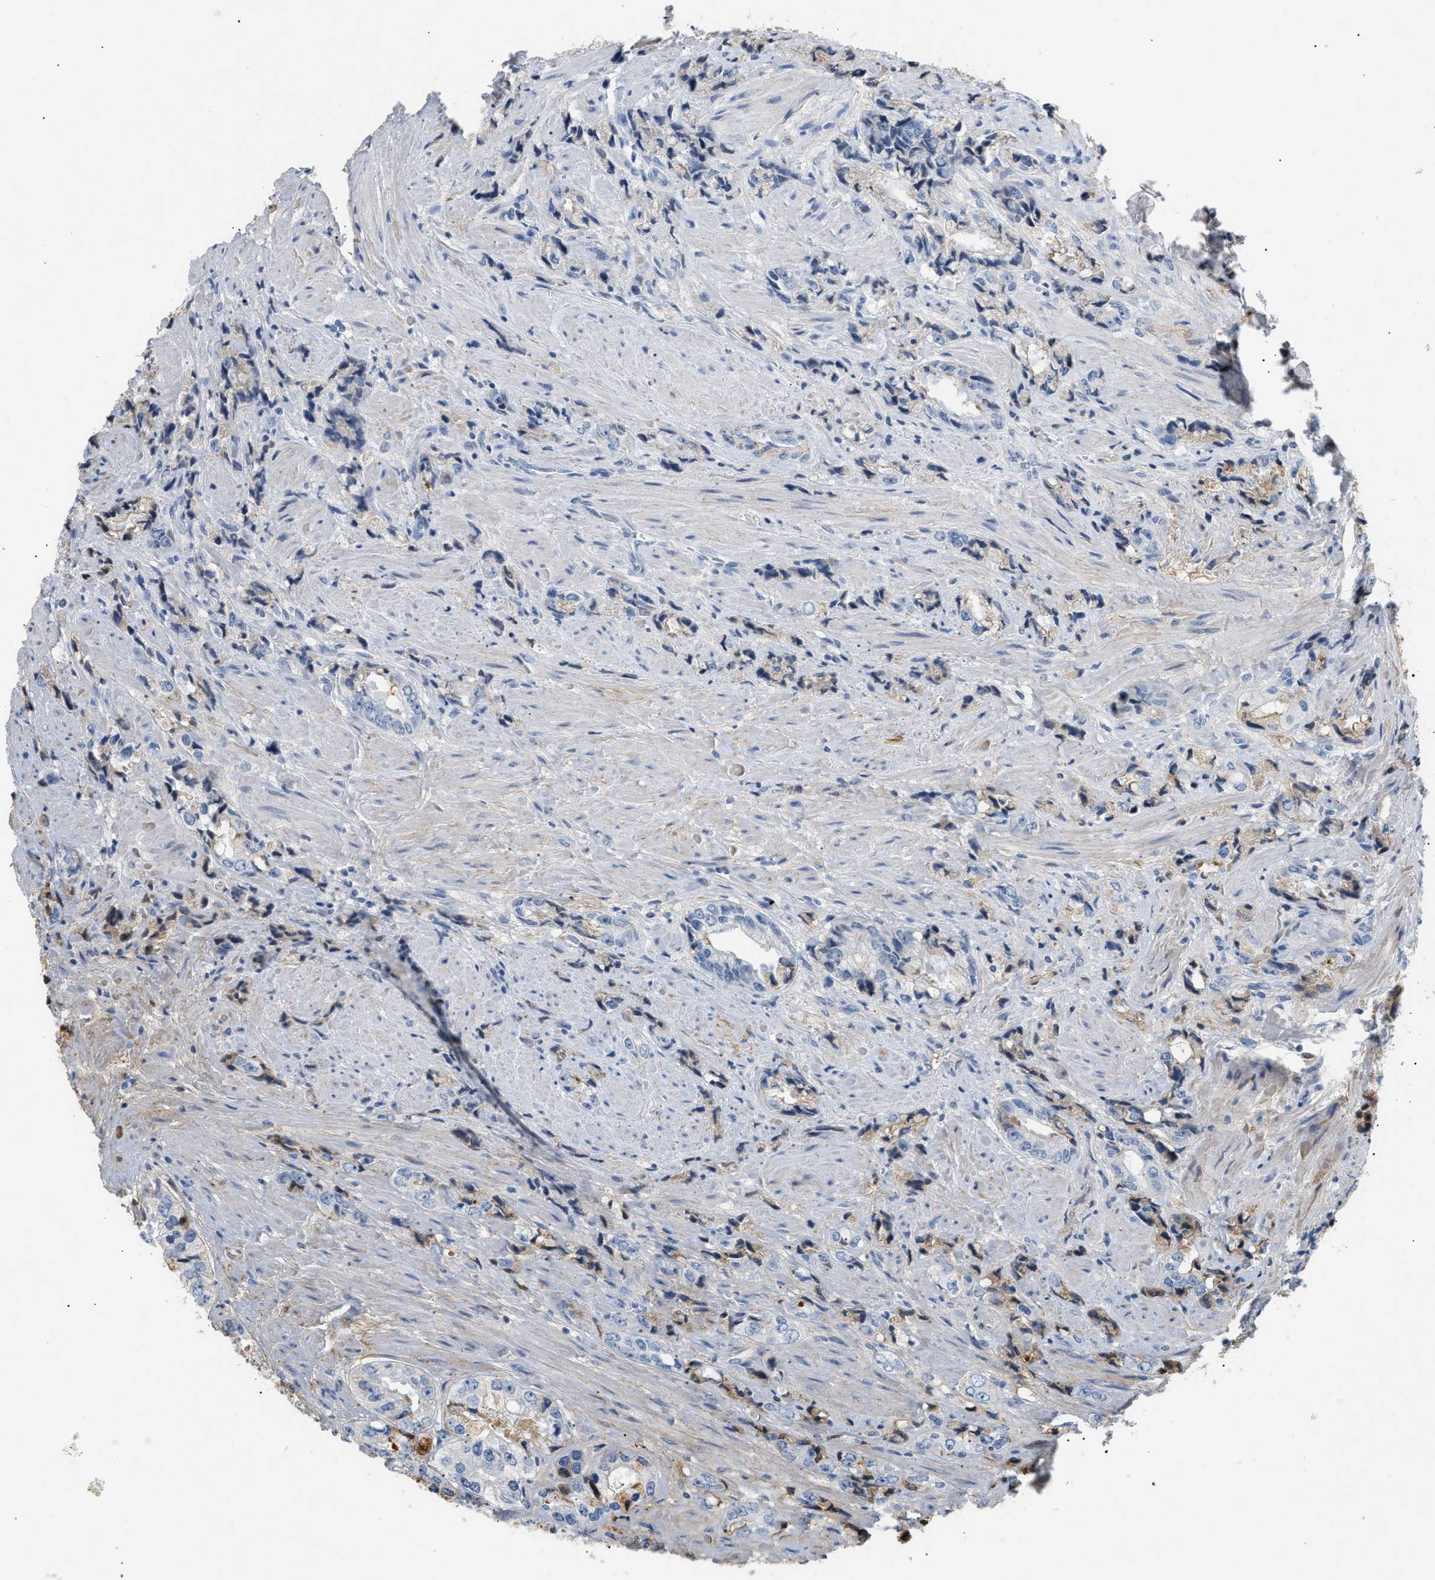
{"staining": {"intensity": "negative", "quantity": "none", "location": "none"}, "tissue": "prostate cancer", "cell_type": "Tumor cells", "image_type": "cancer", "snomed": [{"axis": "morphology", "description": "Adenocarcinoma, High grade"}, {"axis": "topography", "description": "Prostate"}], "caption": "Immunohistochemistry (IHC) histopathology image of neoplastic tissue: human adenocarcinoma (high-grade) (prostate) stained with DAB (3,3'-diaminobenzidine) displays no significant protein staining in tumor cells.", "gene": "CFH", "patient": {"sex": "male", "age": 61}}